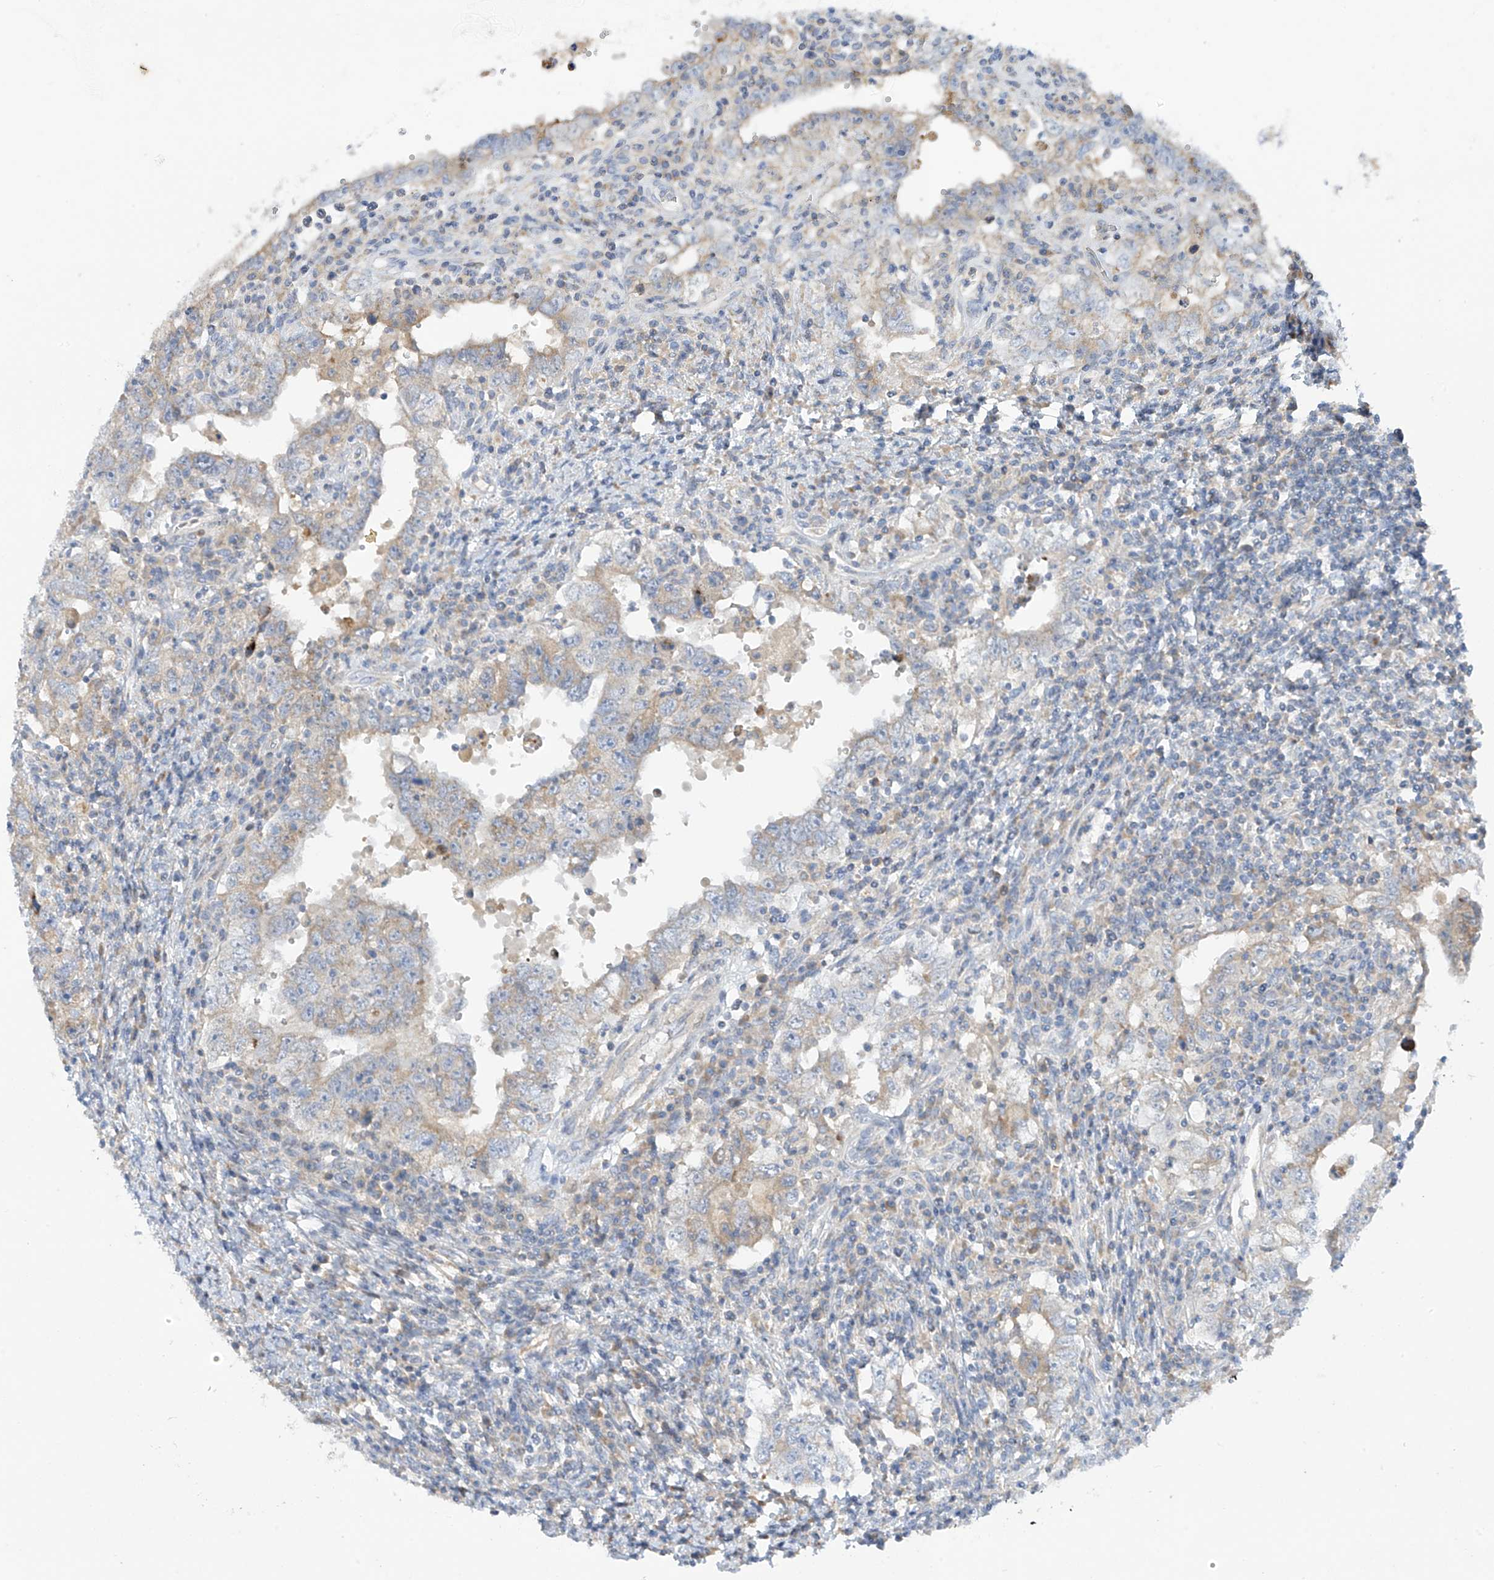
{"staining": {"intensity": "weak", "quantity": "<25%", "location": "cytoplasmic/membranous"}, "tissue": "testis cancer", "cell_type": "Tumor cells", "image_type": "cancer", "snomed": [{"axis": "morphology", "description": "Carcinoma, Embryonal, NOS"}, {"axis": "topography", "description": "Testis"}], "caption": "Tumor cells show no significant expression in embryonal carcinoma (testis). (Stains: DAB (3,3'-diaminobenzidine) immunohistochemistry (IHC) with hematoxylin counter stain, Microscopy: brightfield microscopy at high magnification).", "gene": "METTL18", "patient": {"sex": "male", "age": 26}}